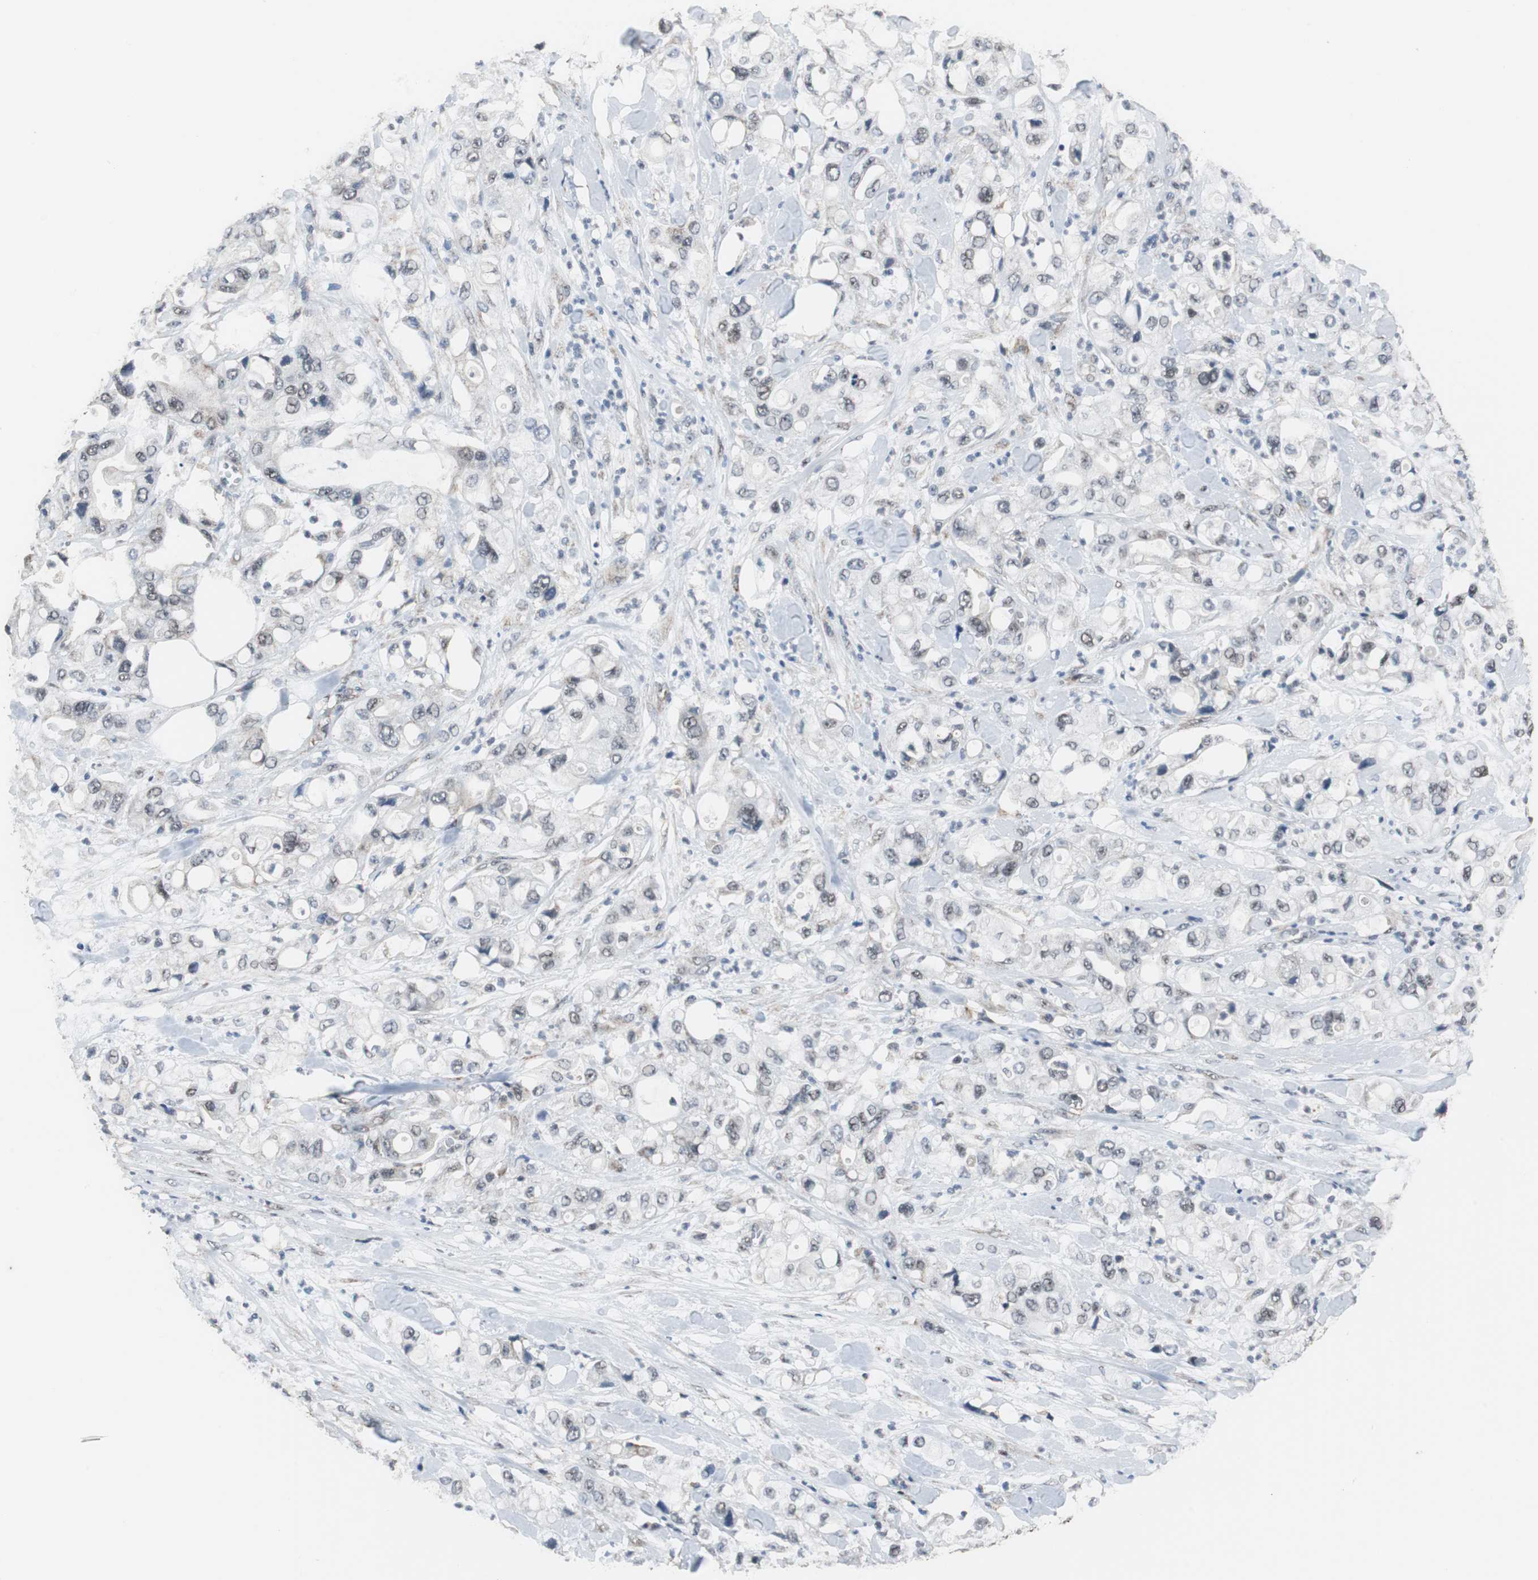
{"staining": {"intensity": "weak", "quantity": "<25%", "location": "nuclear"}, "tissue": "pancreatic cancer", "cell_type": "Tumor cells", "image_type": "cancer", "snomed": [{"axis": "morphology", "description": "Adenocarcinoma, NOS"}, {"axis": "topography", "description": "Pancreas"}], "caption": "This is an immunohistochemistry image of human pancreatic cancer (adenocarcinoma). There is no staining in tumor cells.", "gene": "ZHX2", "patient": {"sex": "male", "age": 70}}